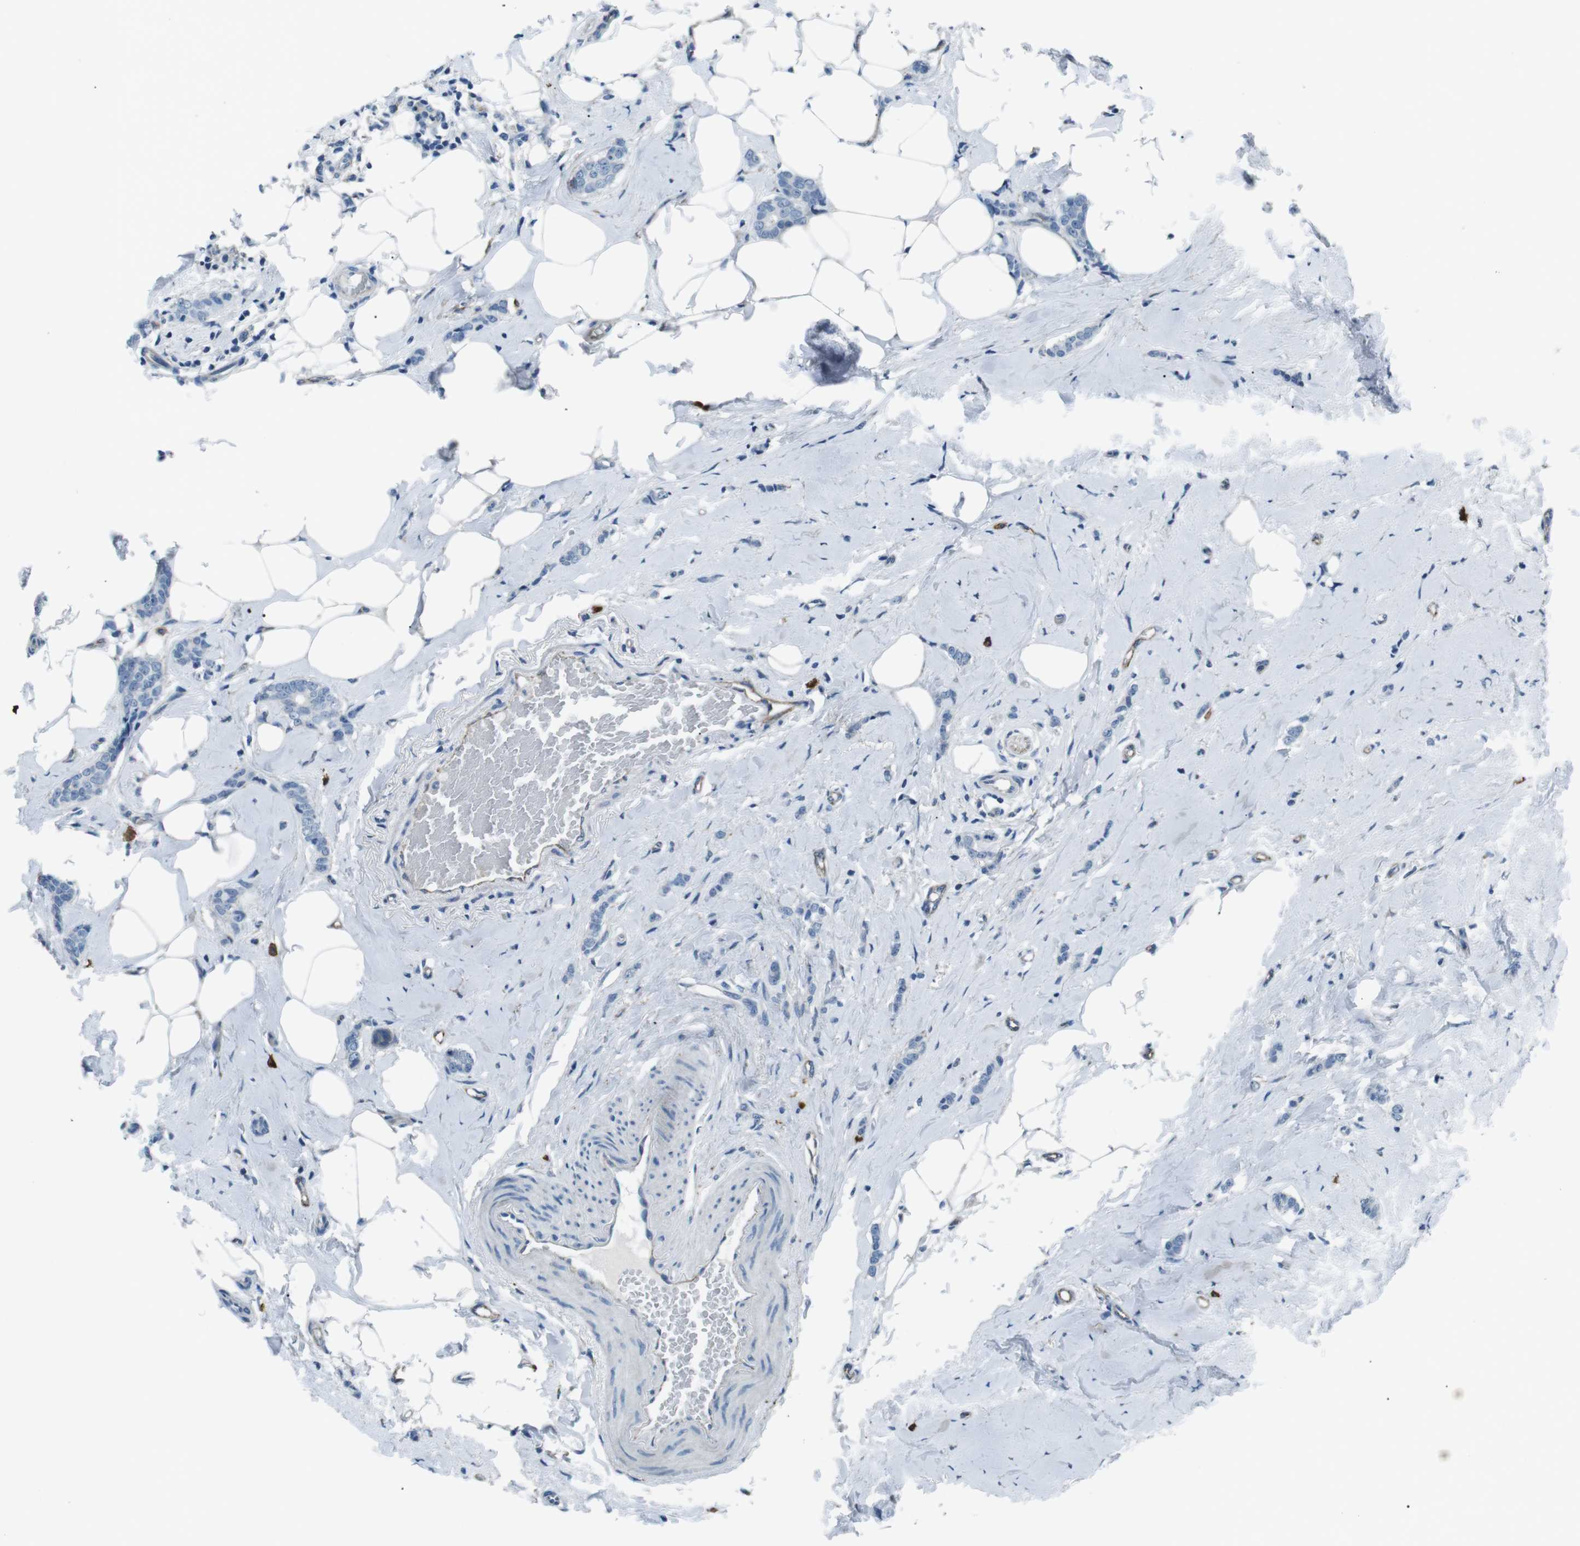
{"staining": {"intensity": "negative", "quantity": "none", "location": "none"}, "tissue": "breast cancer", "cell_type": "Tumor cells", "image_type": "cancer", "snomed": [{"axis": "morphology", "description": "Lobular carcinoma"}, {"axis": "topography", "description": "Skin"}, {"axis": "topography", "description": "Breast"}], "caption": "An immunohistochemistry image of breast cancer is shown. There is no staining in tumor cells of breast cancer.", "gene": "CSF2RA", "patient": {"sex": "female", "age": 46}}